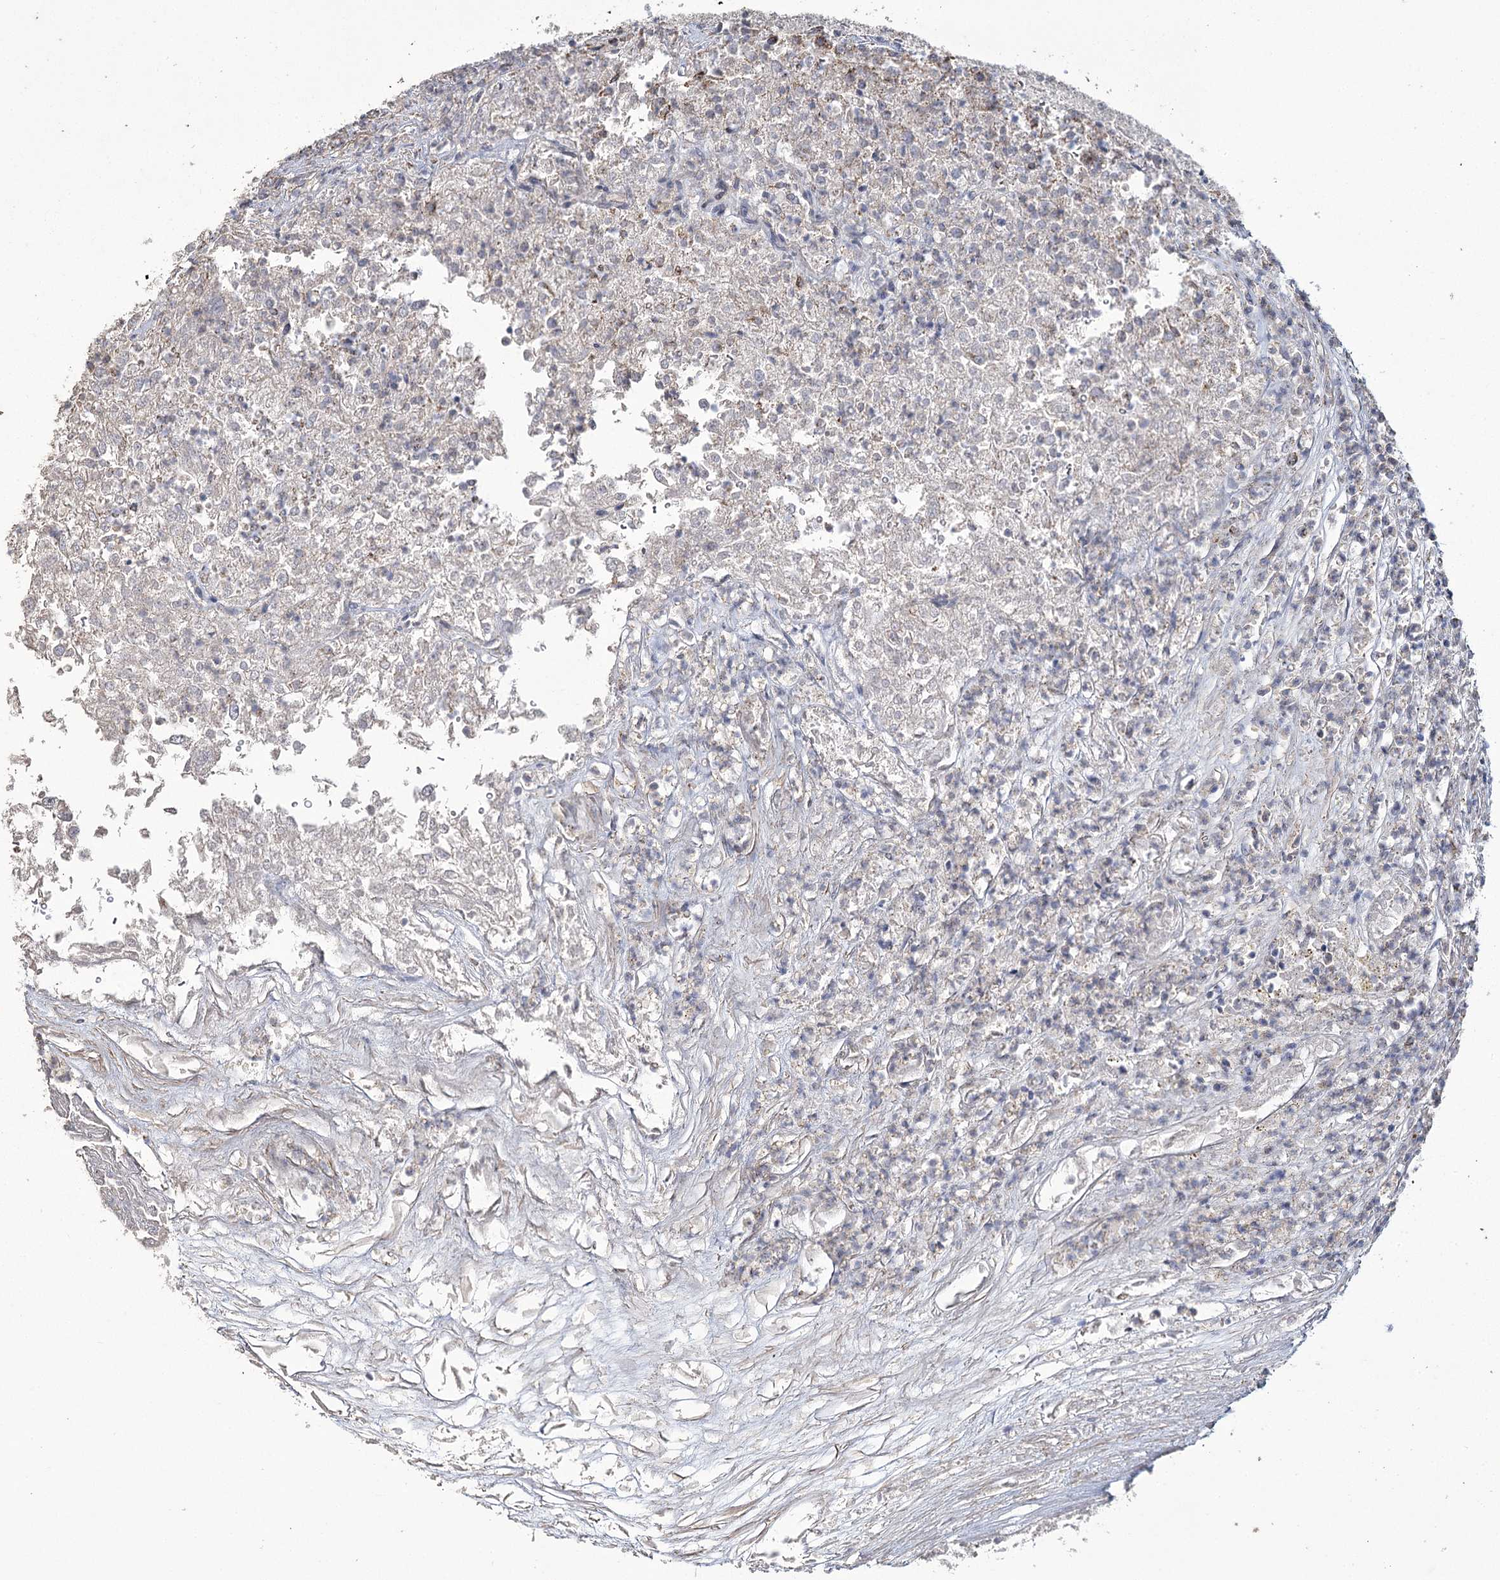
{"staining": {"intensity": "negative", "quantity": "none", "location": "none"}, "tissue": "renal cancer", "cell_type": "Tumor cells", "image_type": "cancer", "snomed": [{"axis": "morphology", "description": "Adenocarcinoma, NOS"}, {"axis": "topography", "description": "Kidney"}], "caption": "This is an immunohistochemistry (IHC) photomicrograph of renal cancer (adenocarcinoma). There is no staining in tumor cells.", "gene": "RANBP3L", "patient": {"sex": "female", "age": 54}}